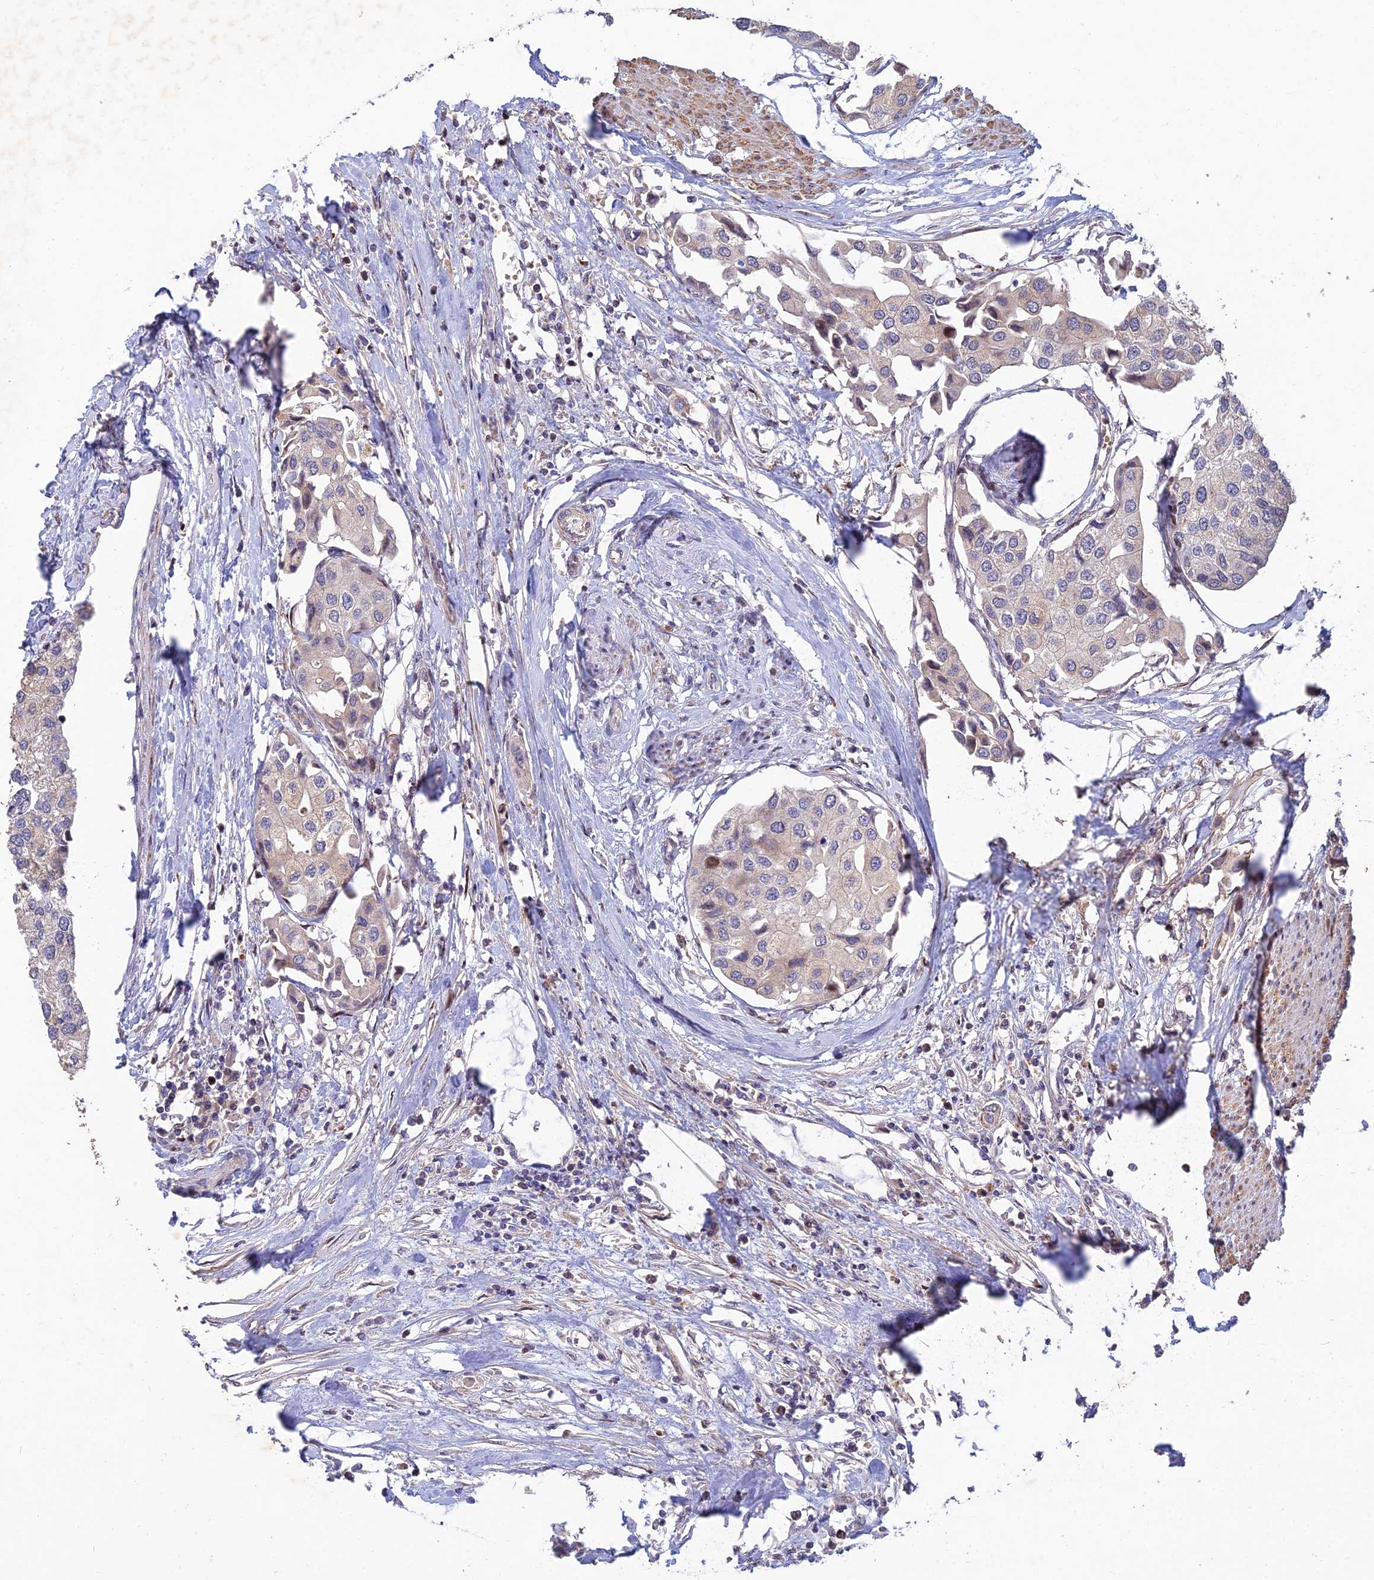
{"staining": {"intensity": "negative", "quantity": "none", "location": "none"}, "tissue": "urothelial cancer", "cell_type": "Tumor cells", "image_type": "cancer", "snomed": [{"axis": "morphology", "description": "Urothelial carcinoma, High grade"}, {"axis": "topography", "description": "Urinary bladder"}], "caption": "Tumor cells show no significant protein positivity in high-grade urothelial carcinoma.", "gene": "RELCH", "patient": {"sex": "male", "age": 64}}